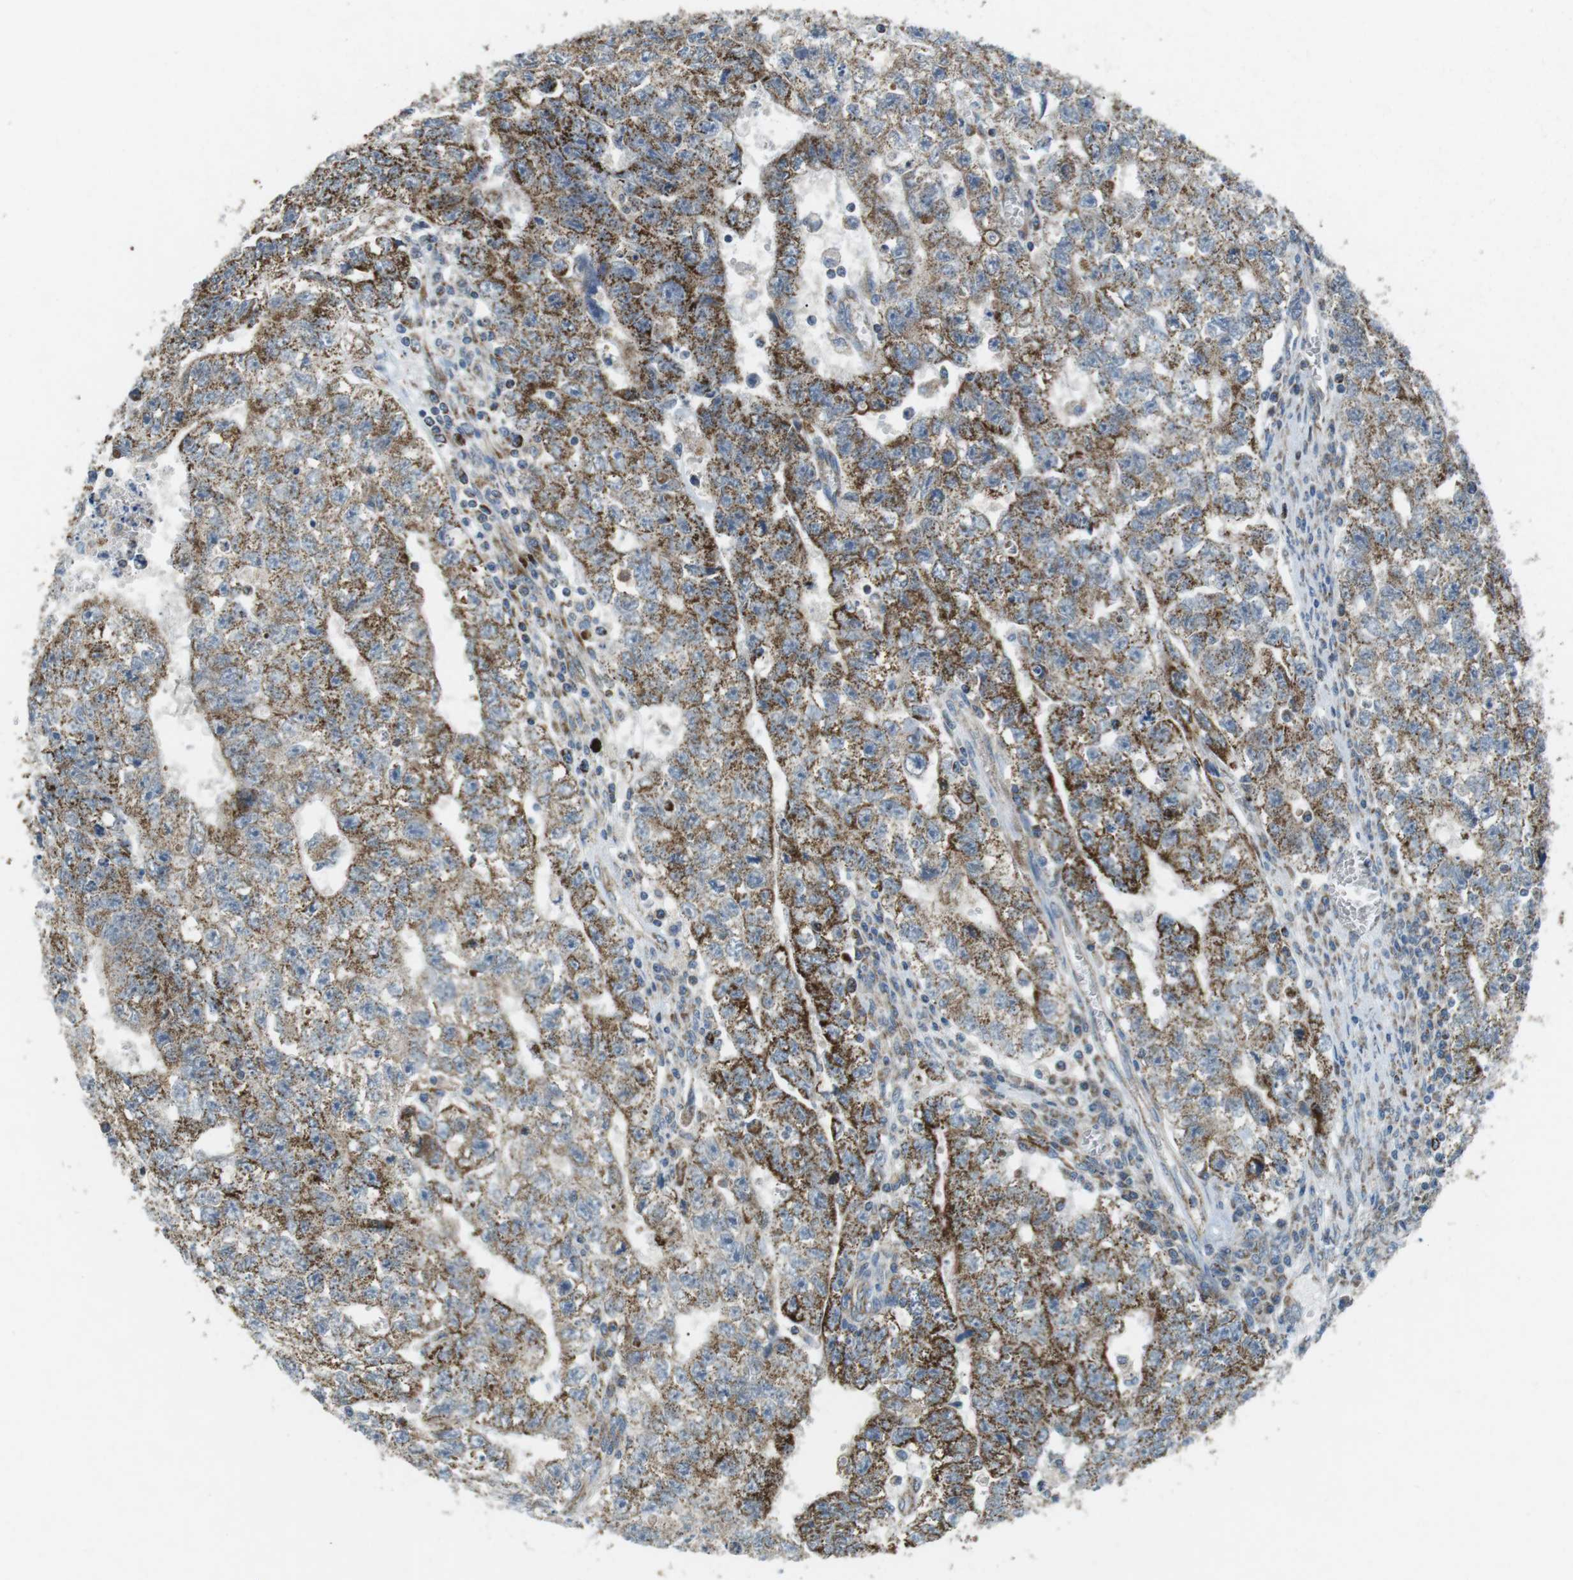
{"staining": {"intensity": "moderate", "quantity": ">75%", "location": "cytoplasmic/membranous"}, "tissue": "testis cancer", "cell_type": "Tumor cells", "image_type": "cancer", "snomed": [{"axis": "morphology", "description": "Seminoma, NOS"}, {"axis": "morphology", "description": "Carcinoma, Embryonal, NOS"}, {"axis": "topography", "description": "Testis"}], "caption": "This is a micrograph of IHC staining of testis seminoma, which shows moderate expression in the cytoplasmic/membranous of tumor cells.", "gene": "BACE1", "patient": {"sex": "male", "age": 38}}